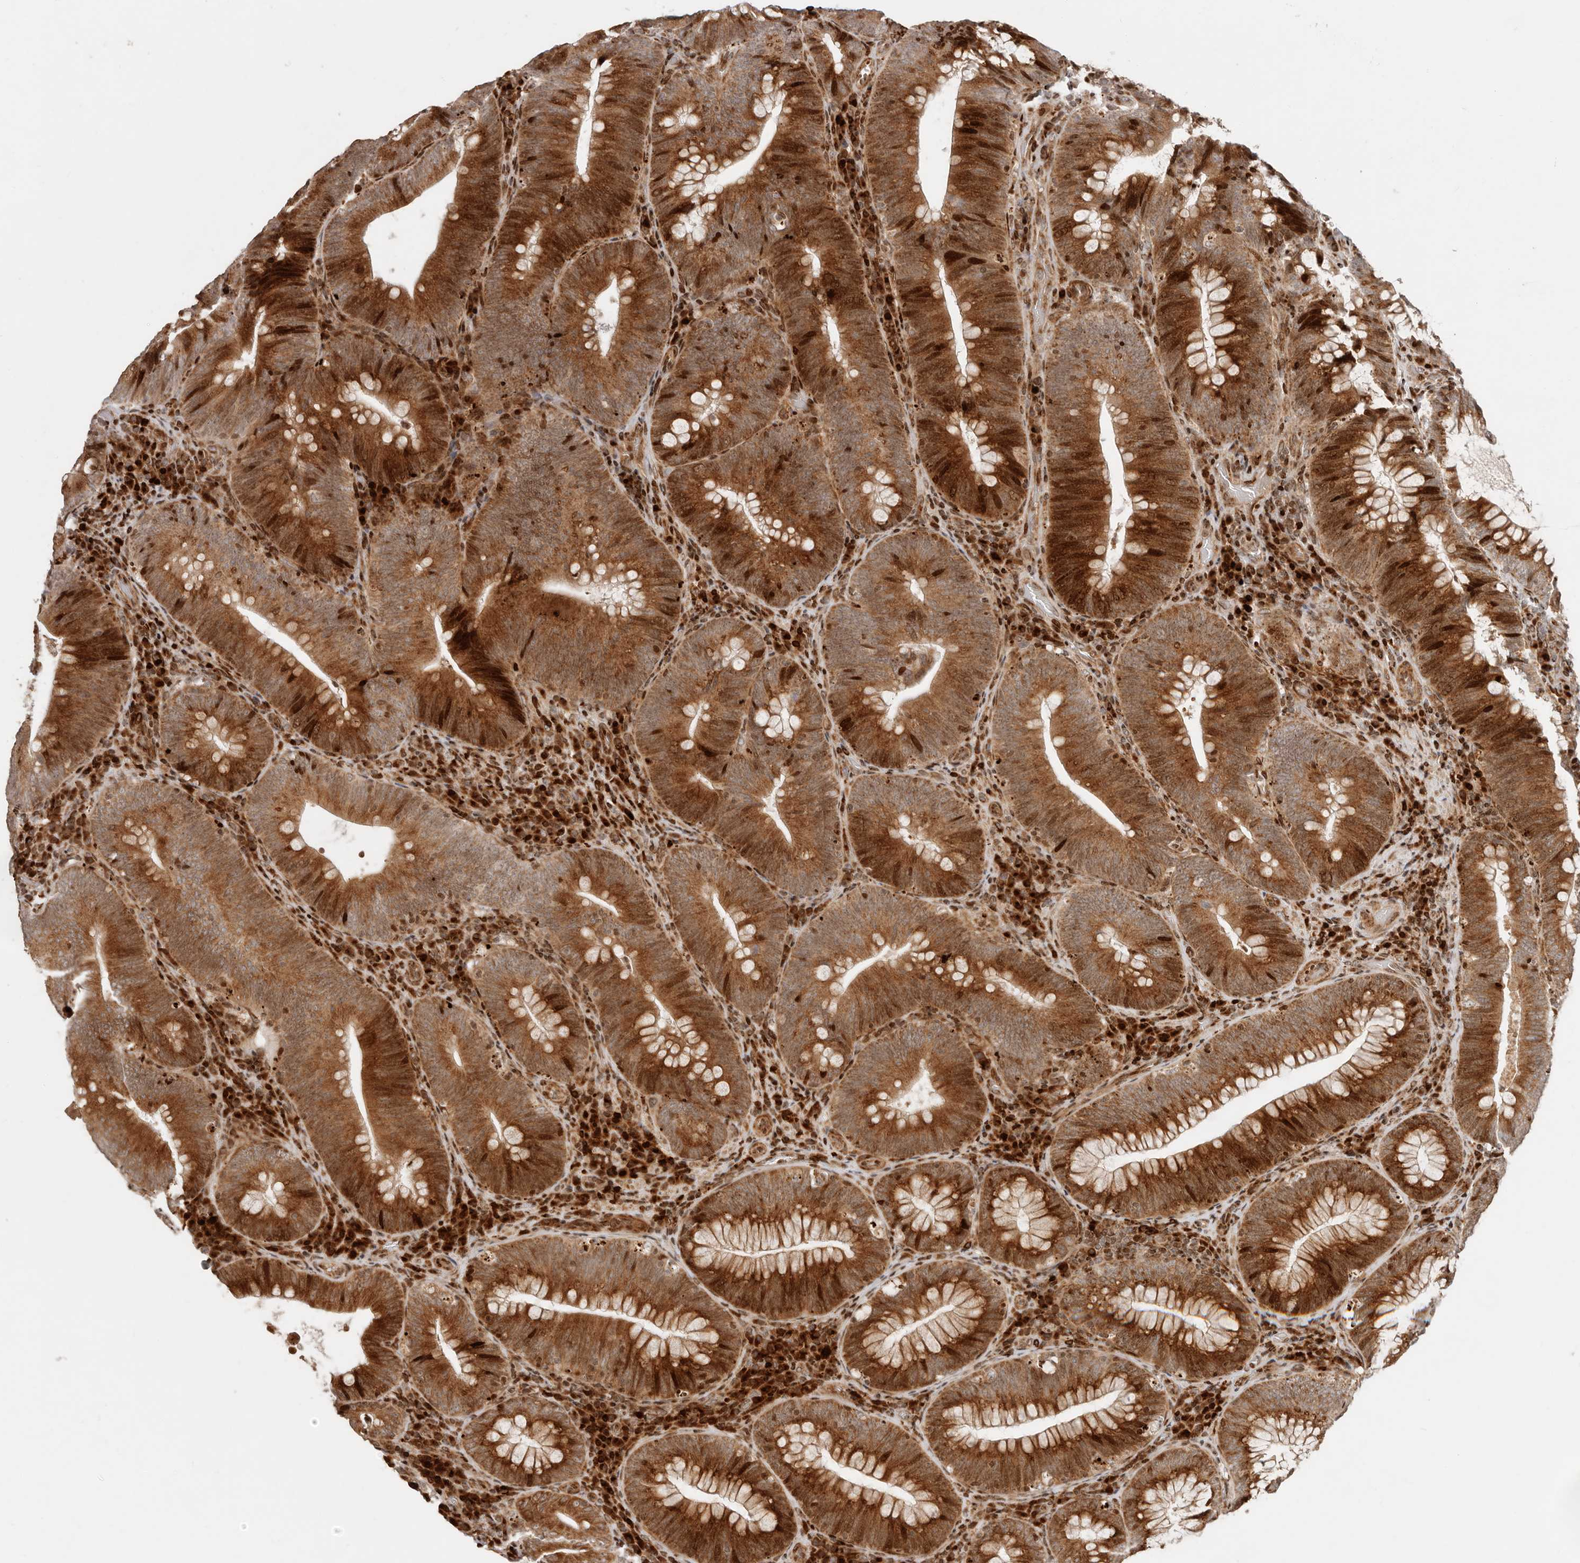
{"staining": {"intensity": "strong", "quantity": ">75%", "location": "cytoplasmic/membranous,nuclear"}, "tissue": "colorectal cancer", "cell_type": "Tumor cells", "image_type": "cancer", "snomed": [{"axis": "morphology", "description": "Normal tissue, NOS"}, {"axis": "topography", "description": "Colon"}], "caption": "Colorectal cancer was stained to show a protein in brown. There is high levels of strong cytoplasmic/membranous and nuclear positivity in approximately >75% of tumor cells.", "gene": "TRIM4", "patient": {"sex": "female", "age": 82}}